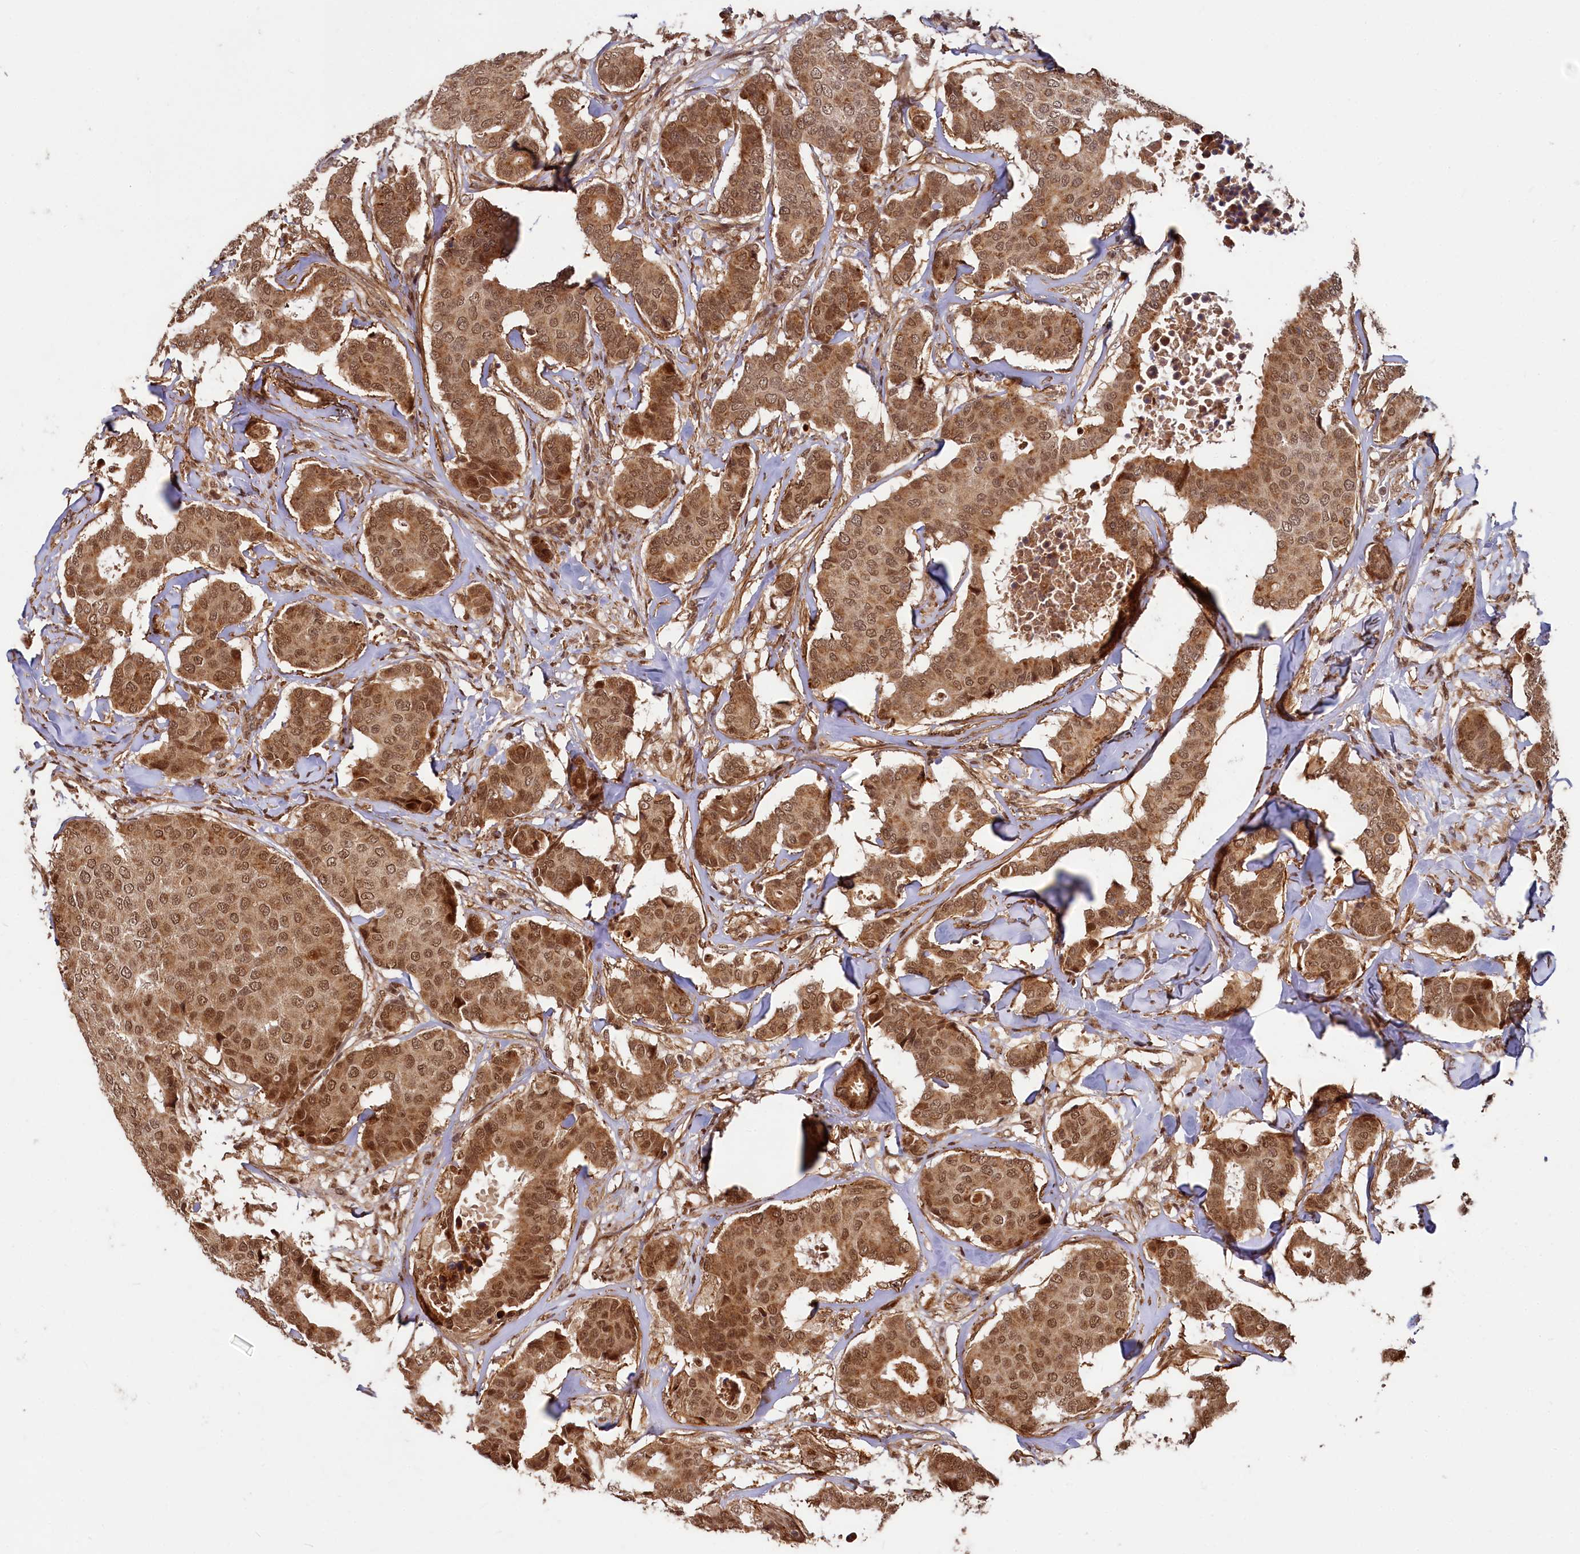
{"staining": {"intensity": "moderate", "quantity": ">75%", "location": "cytoplasmic/membranous,nuclear"}, "tissue": "breast cancer", "cell_type": "Tumor cells", "image_type": "cancer", "snomed": [{"axis": "morphology", "description": "Duct carcinoma"}, {"axis": "topography", "description": "Breast"}], "caption": "A histopathology image of breast cancer stained for a protein demonstrates moderate cytoplasmic/membranous and nuclear brown staining in tumor cells. (DAB (3,3'-diaminobenzidine) = brown stain, brightfield microscopy at high magnification).", "gene": "TRIM23", "patient": {"sex": "female", "age": 75}}